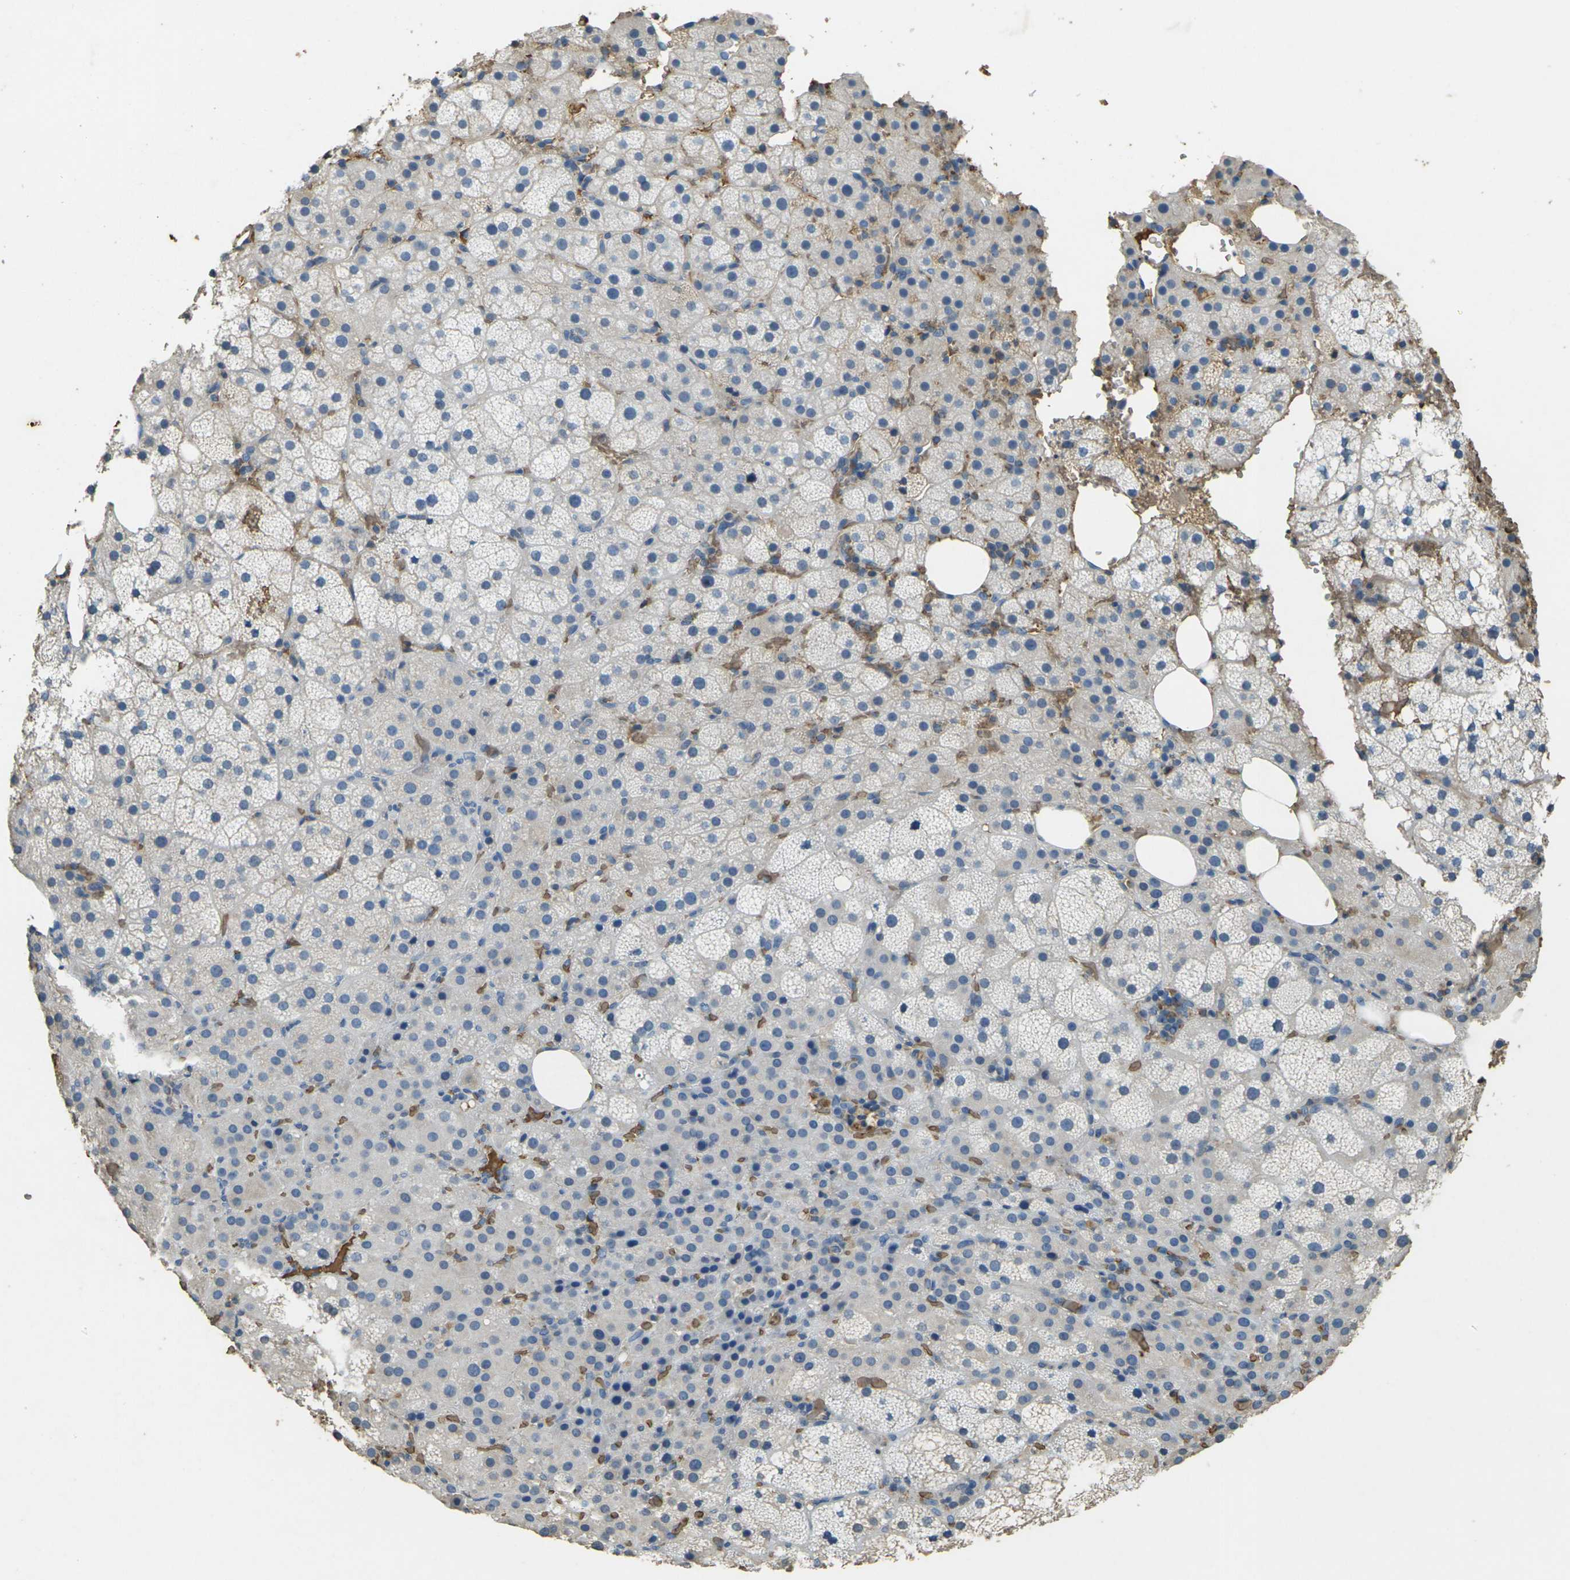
{"staining": {"intensity": "negative", "quantity": "none", "location": "none"}, "tissue": "adrenal gland", "cell_type": "Glandular cells", "image_type": "normal", "snomed": [{"axis": "morphology", "description": "Normal tissue, NOS"}, {"axis": "topography", "description": "Adrenal gland"}], "caption": "The histopathology image exhibits no significant expression in glandular cells of adrenal gland. (DAB IHC with hematoxylin counter stain).", "gene": "HBB", "patient": {"sex": "female", "age": 59}}